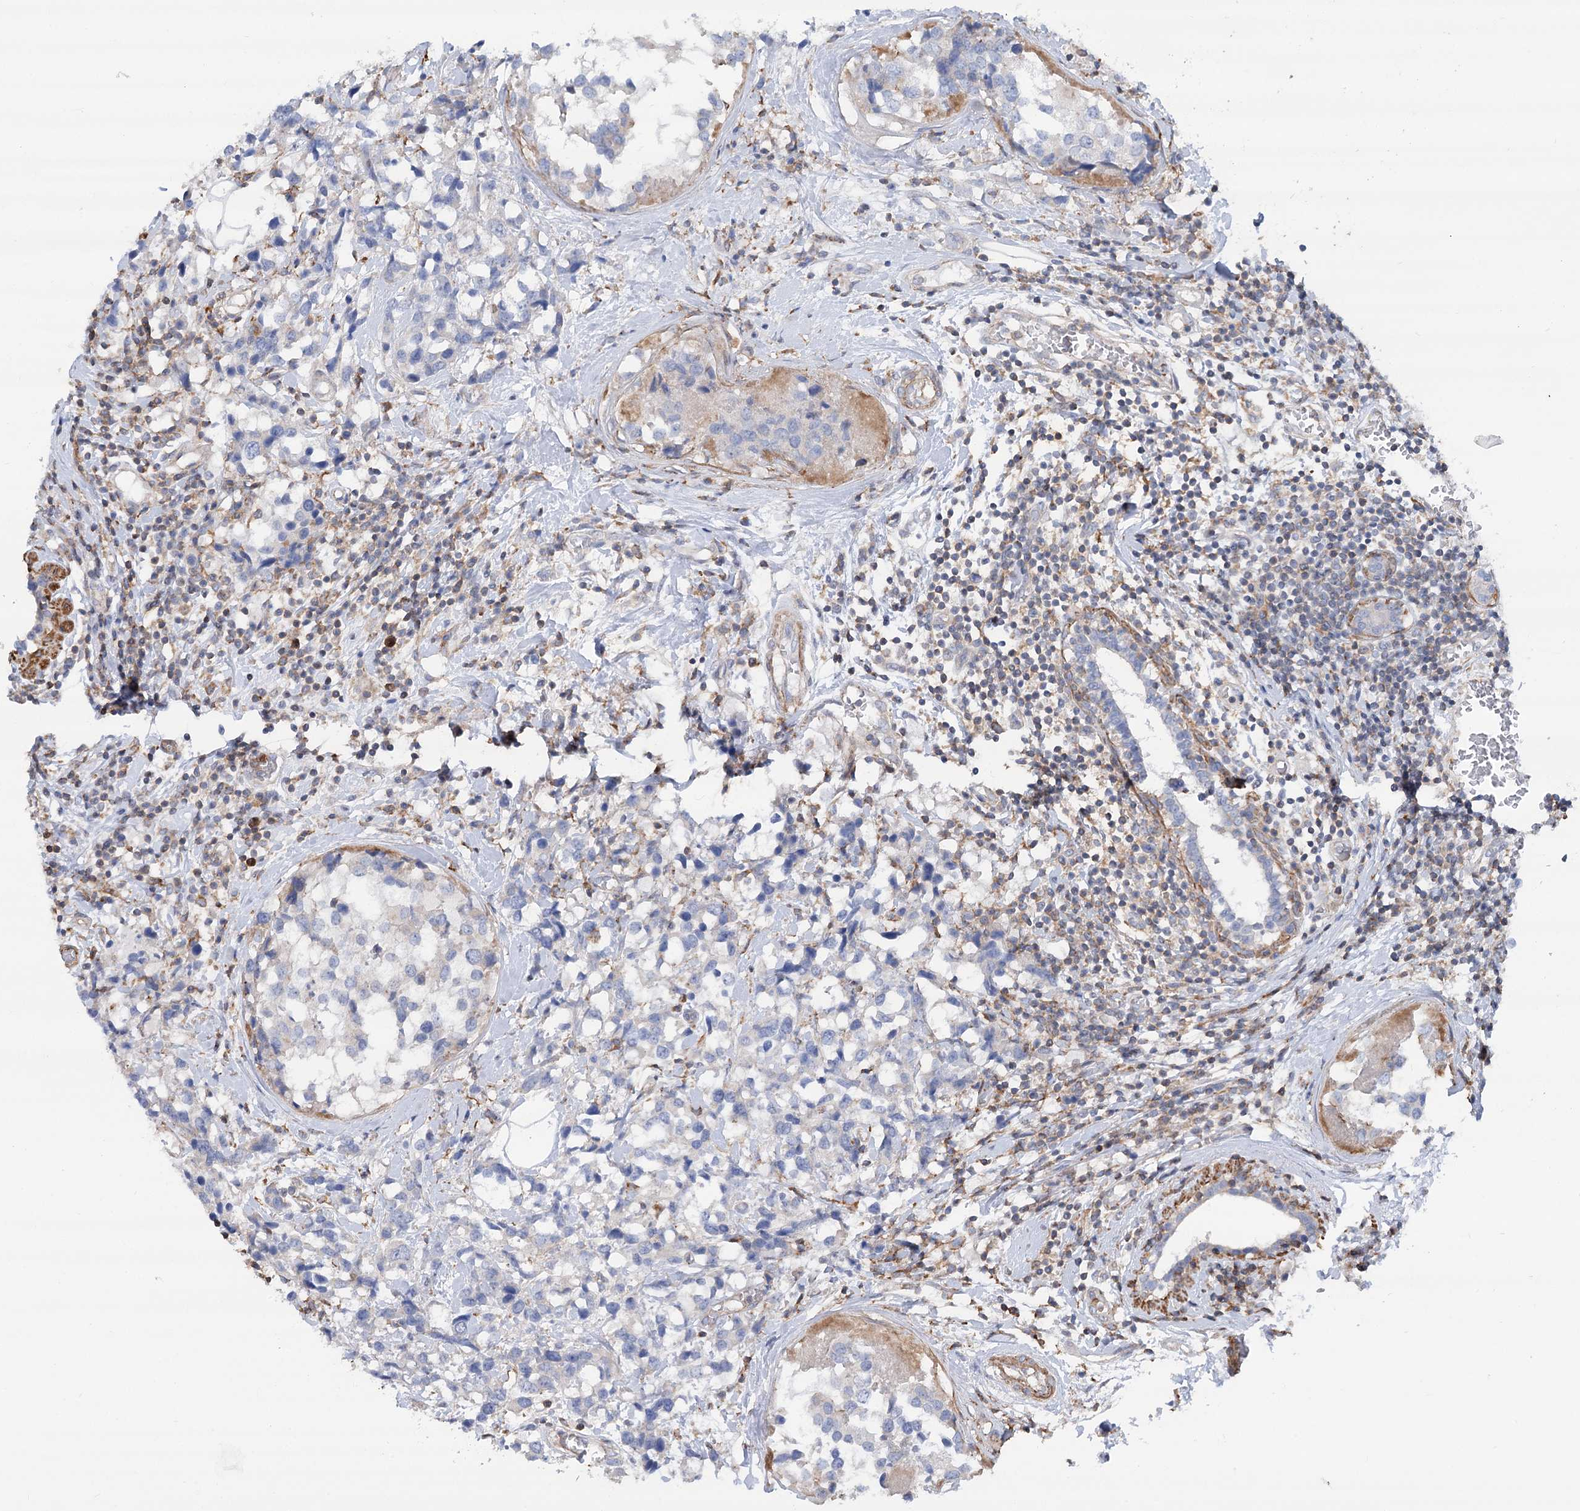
{"staining": {"intensity": "negative", "quantity": "none", "location": "none"}, "tissue": "breast cancer", "cell_type": "Tumor cells", "image_type": "cancer", "snomed": [{"axis": "morphology", "description": "Lobular carcinoma"}, {"axis": "topography", "description": "Breast"}], "caption": "A photomicrograph of breast cancer (lobular carcinoma) stained for a protein displays no brown staining in tumor cells.", "gene": "LARP1B", "patient": {"sex": "female", "age": 59}}